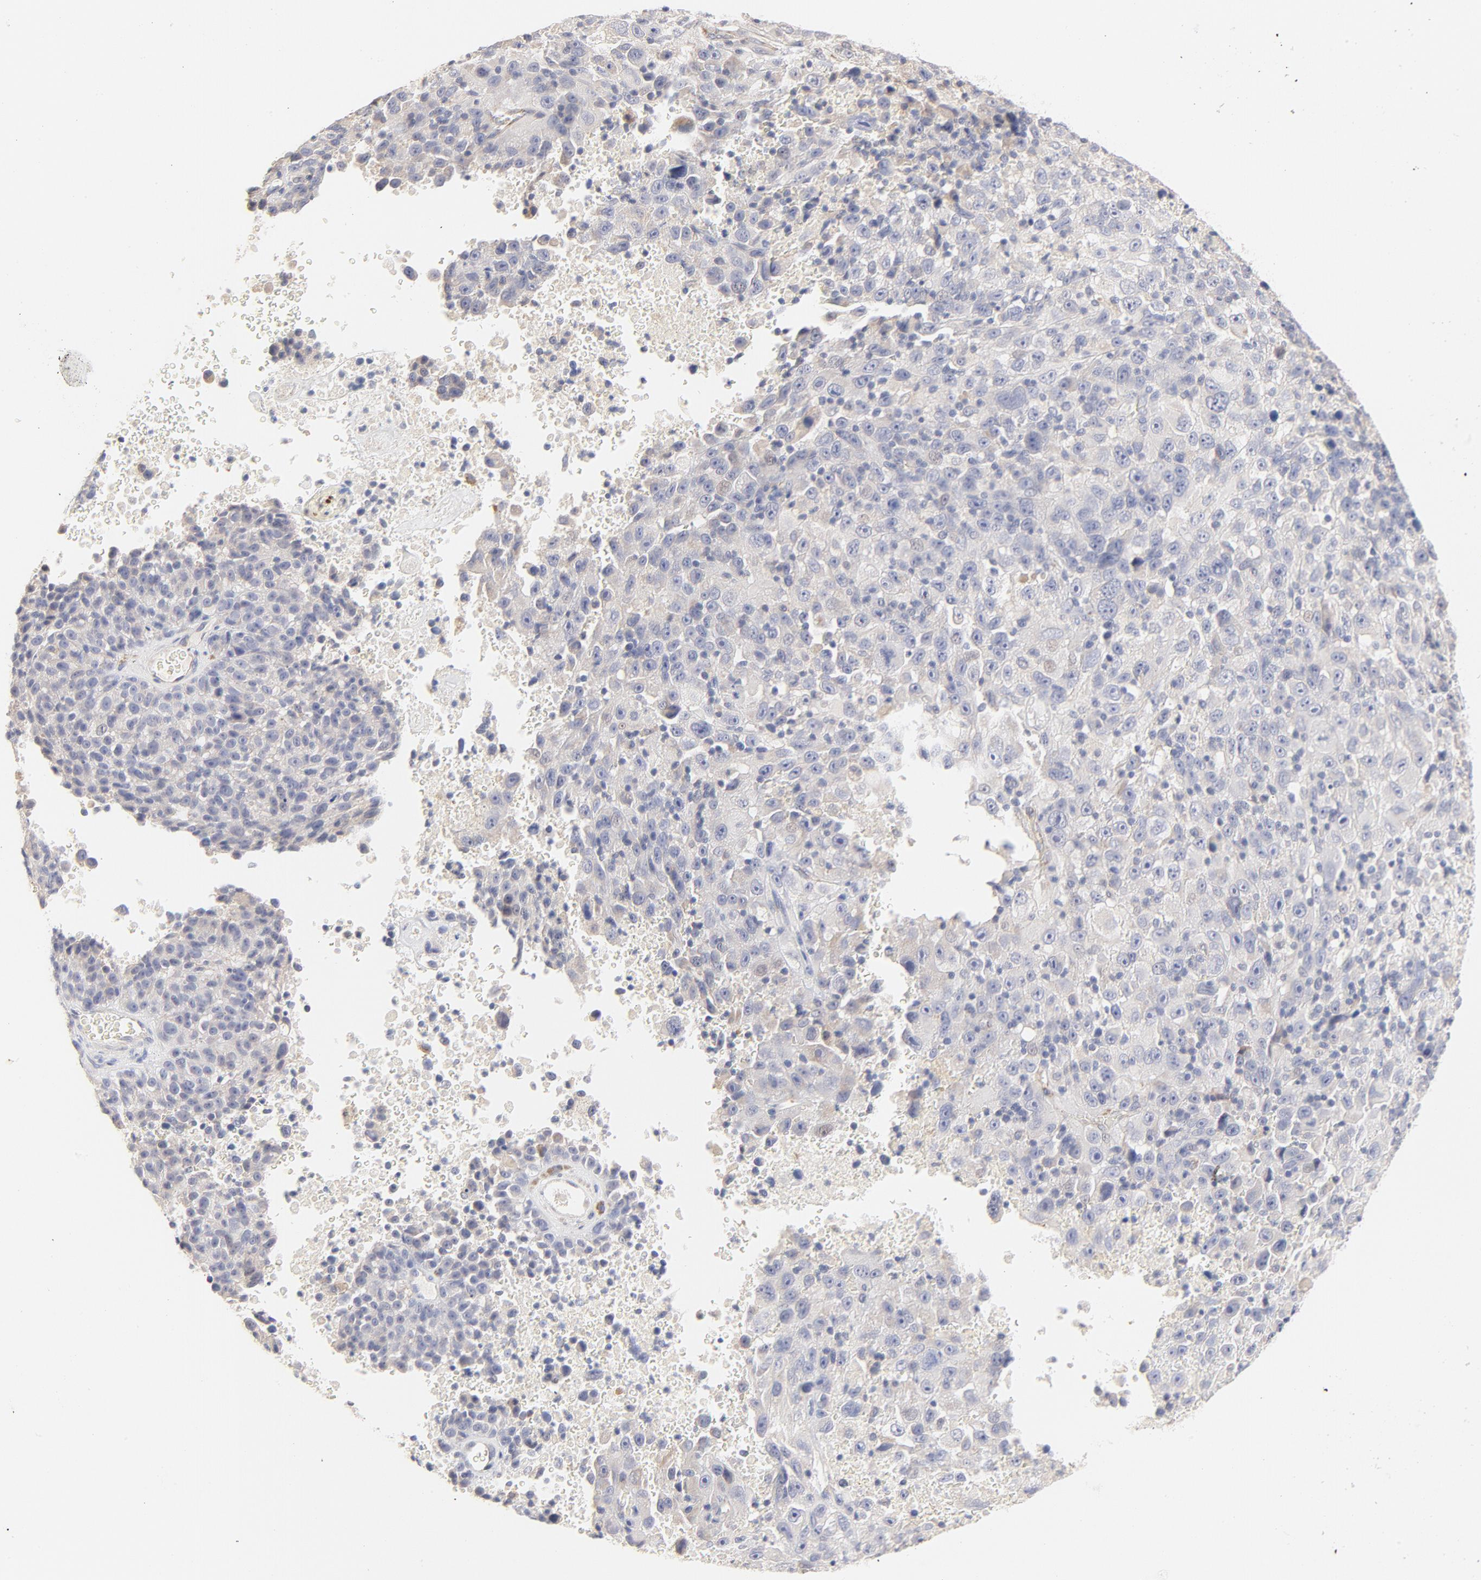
{"staining": {"intensity": "negative", "quantity": "none", "location": "none"}, "tissue": "melanoma", "cell_type": "Tumor cells", "image_type": "cancer", "snomed": [{"axis": "morphology", "description": "Malignant melanoma, Metastatic site"}, {"axis": "topography", "description": "Cerebral cortex"}], "caption": "This is an immunohistochemistry photomicrograph of malignant melanoma (metastatic site). There is no positivity in tumor cells.", "gene": "MTERF2", "patient": {"sex": "female", "age": 52}}